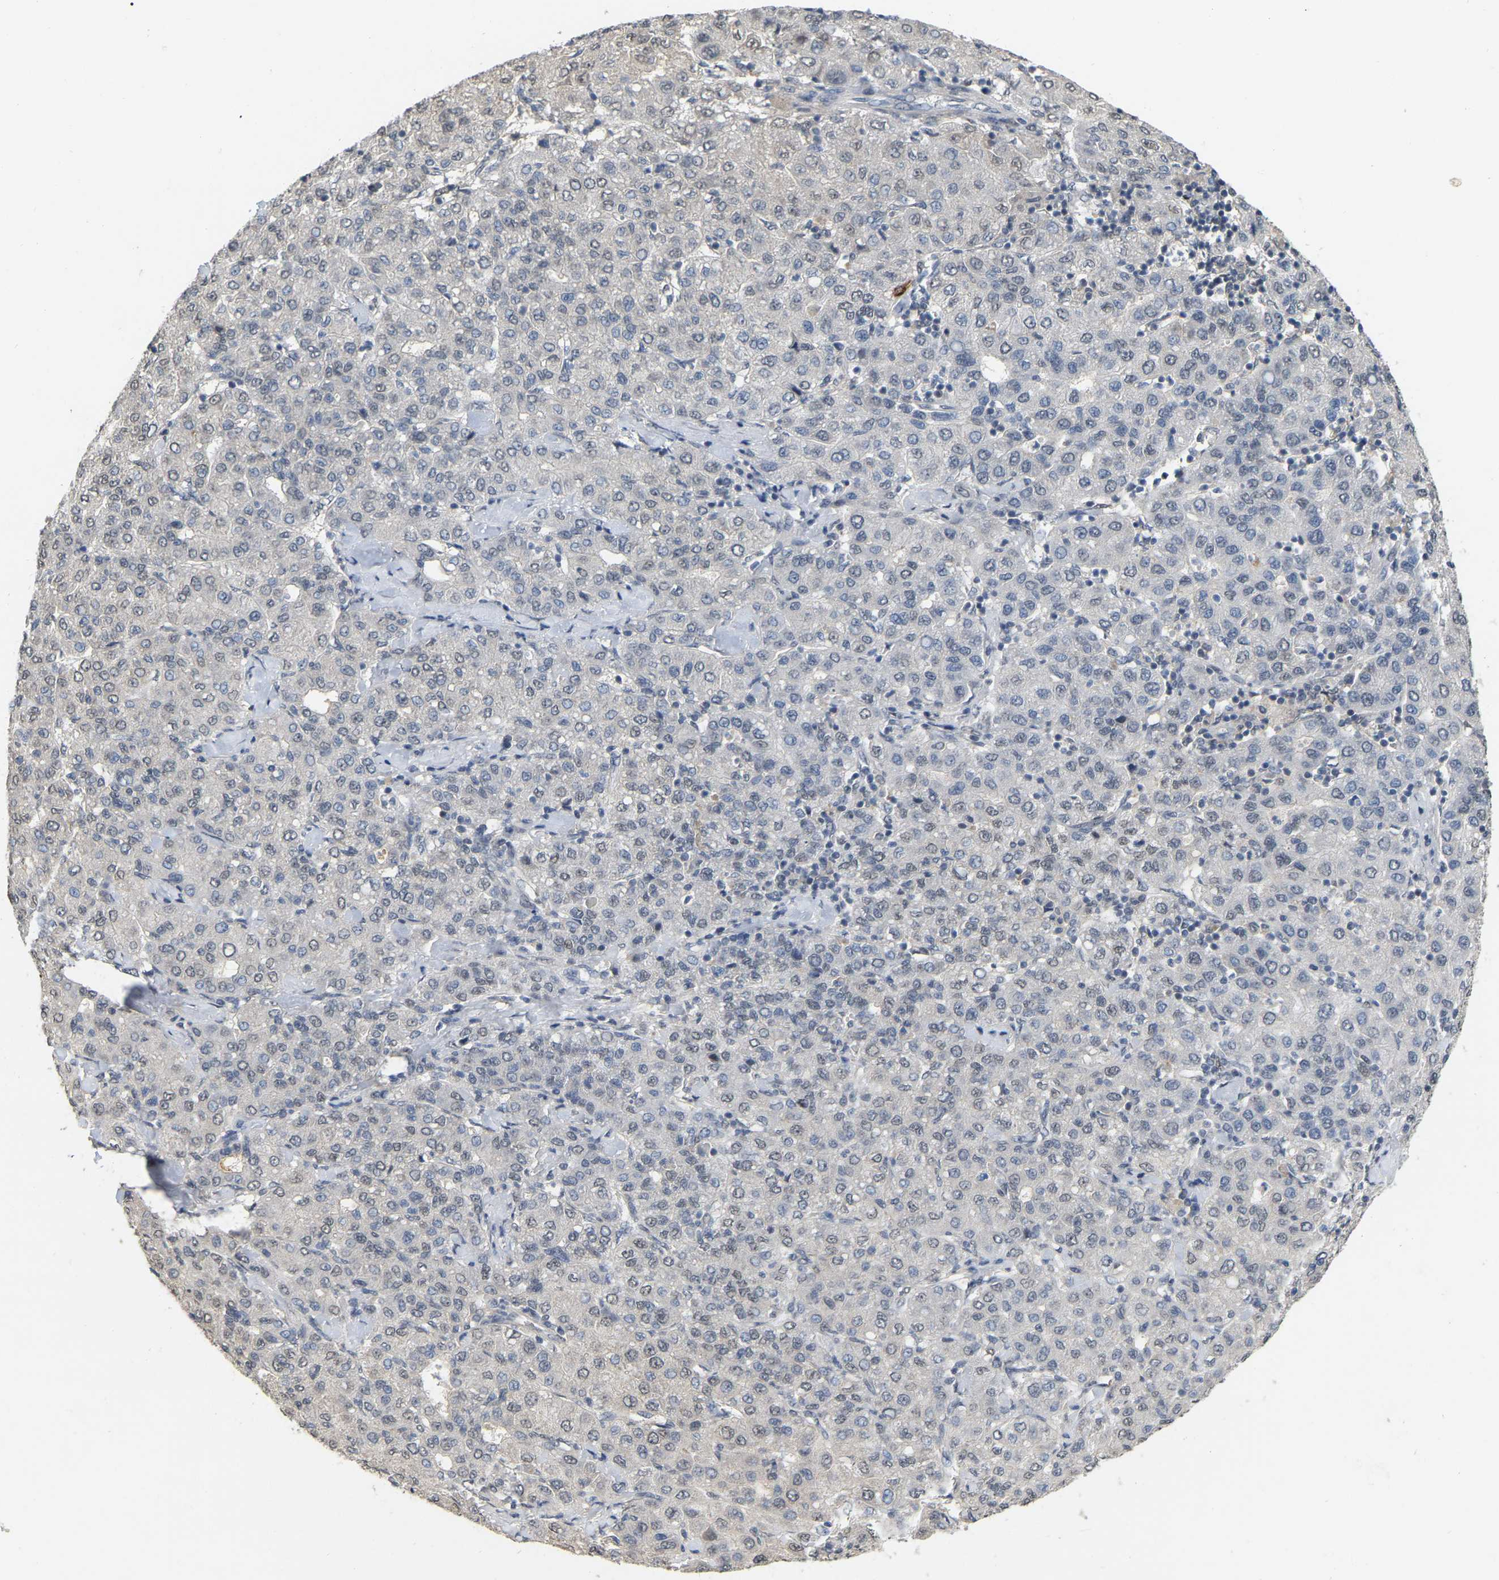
{"staining": {"intensity": "weak", "quantity": "<25%", "location": "nuclear"}, "tissue": "liver cancer", "cell_type": "Tumor cells", "image_type": "cancer", "snomed": [{"axis": "morphology", "description": "Carcinoma, Hepatocellular, NOS"}, {"axis": "topography", "description": "Liver"}], "caption": "Tumor cells show no significant protein staining in liver cancer (hepatocellular carcinoma).", "gene": "RUVBL1", "patient": {"sex": "male", "age": 65}}